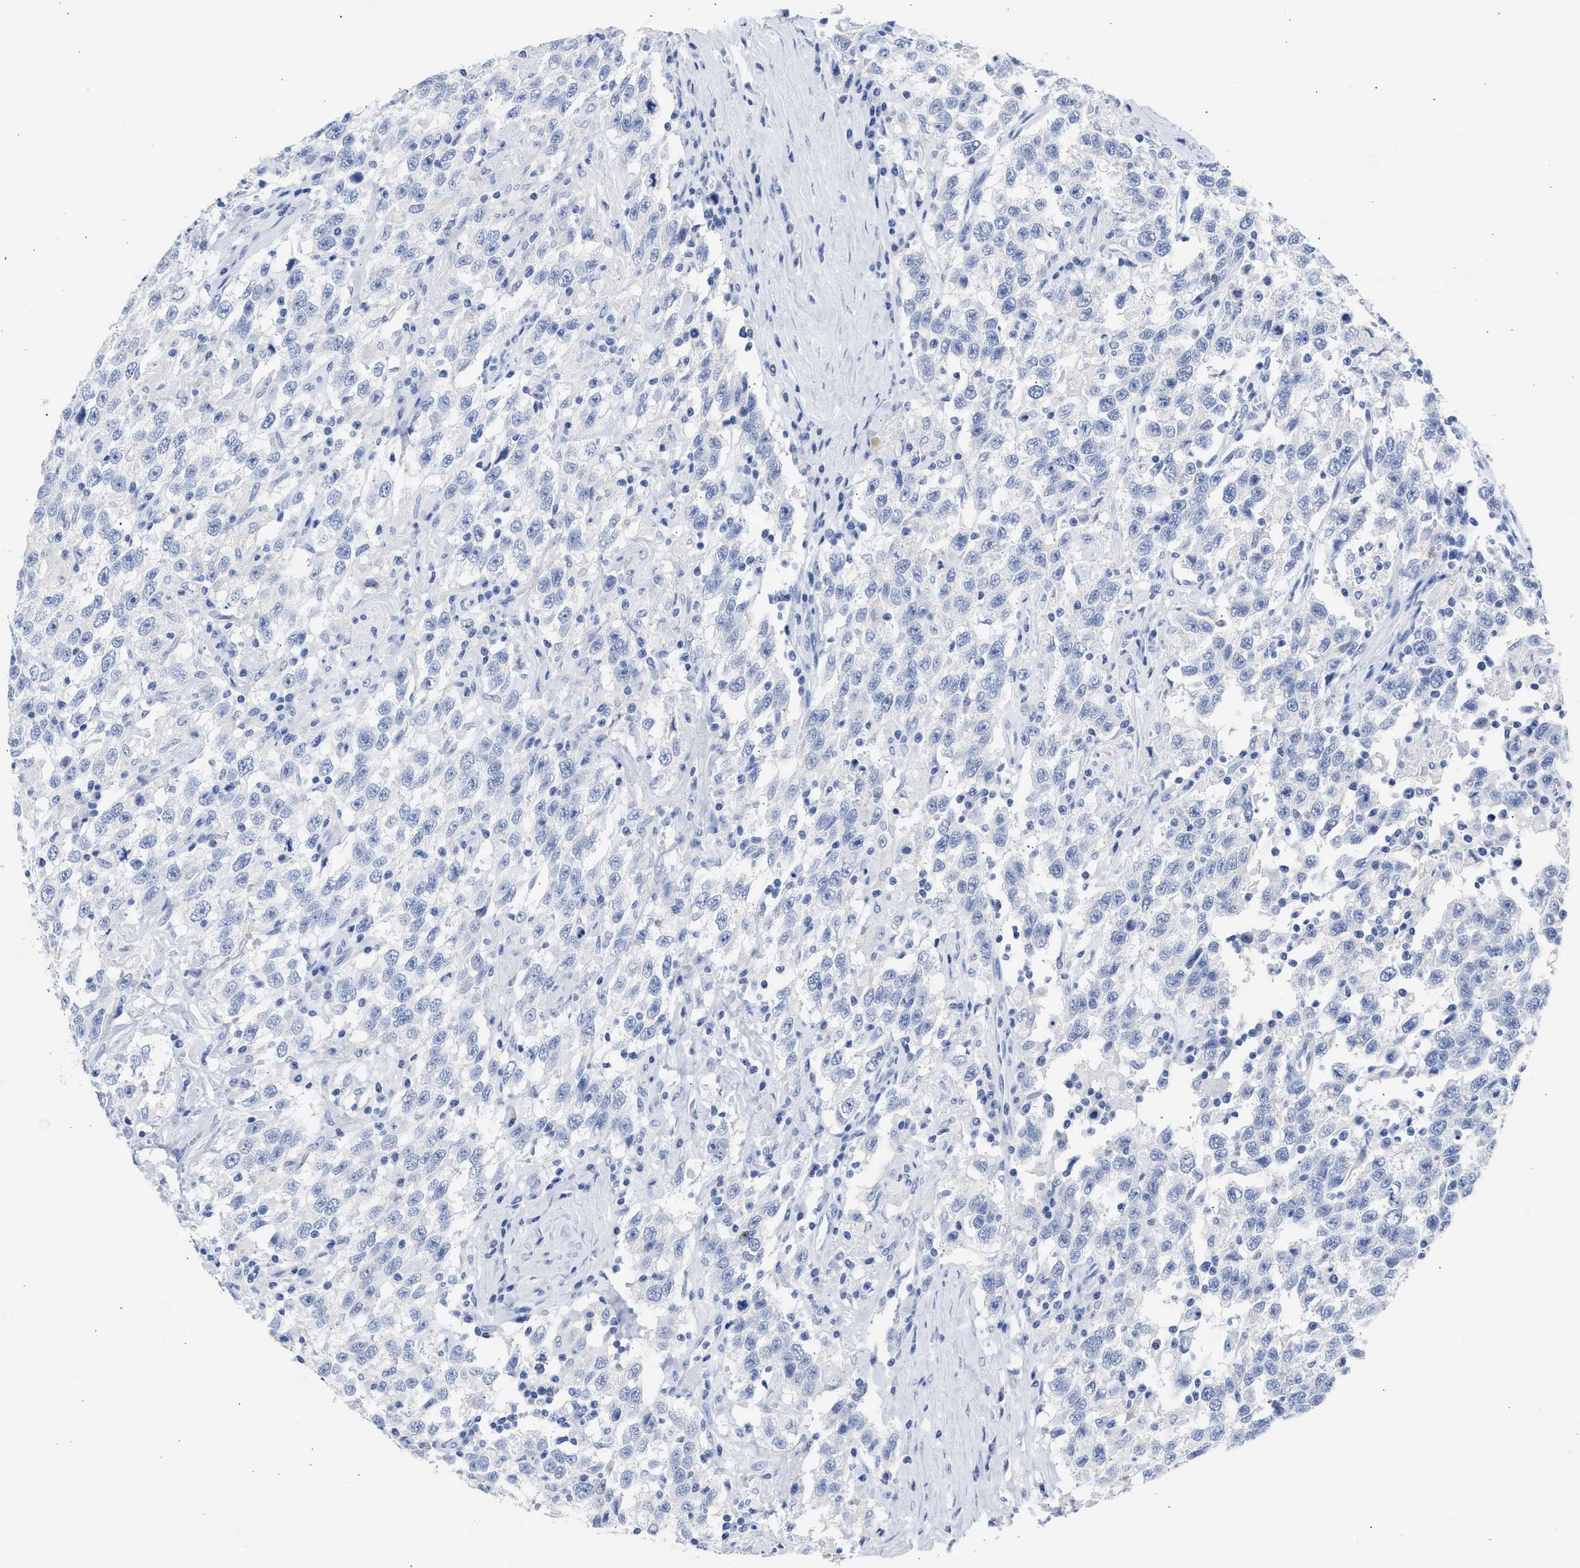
{"staining": {"intensity": "negative", "quantity": "none", "location": "none"}, "tissue": "testis cancer", "cell_type": "Tumor cells", "image_type": "cancer", "snomed": [{"axis": "morphology", "description": "Seminoma, NOS"}, {"axis": "topography", "description": "Testis"}], "caption": "This is an immunohistochemistry (IHC) photomicrograph of human seminoma (testis). There is no positivity in tumor cells.", "gene": "NCAM1", "patient": {"sex": "male", "age": 41}}